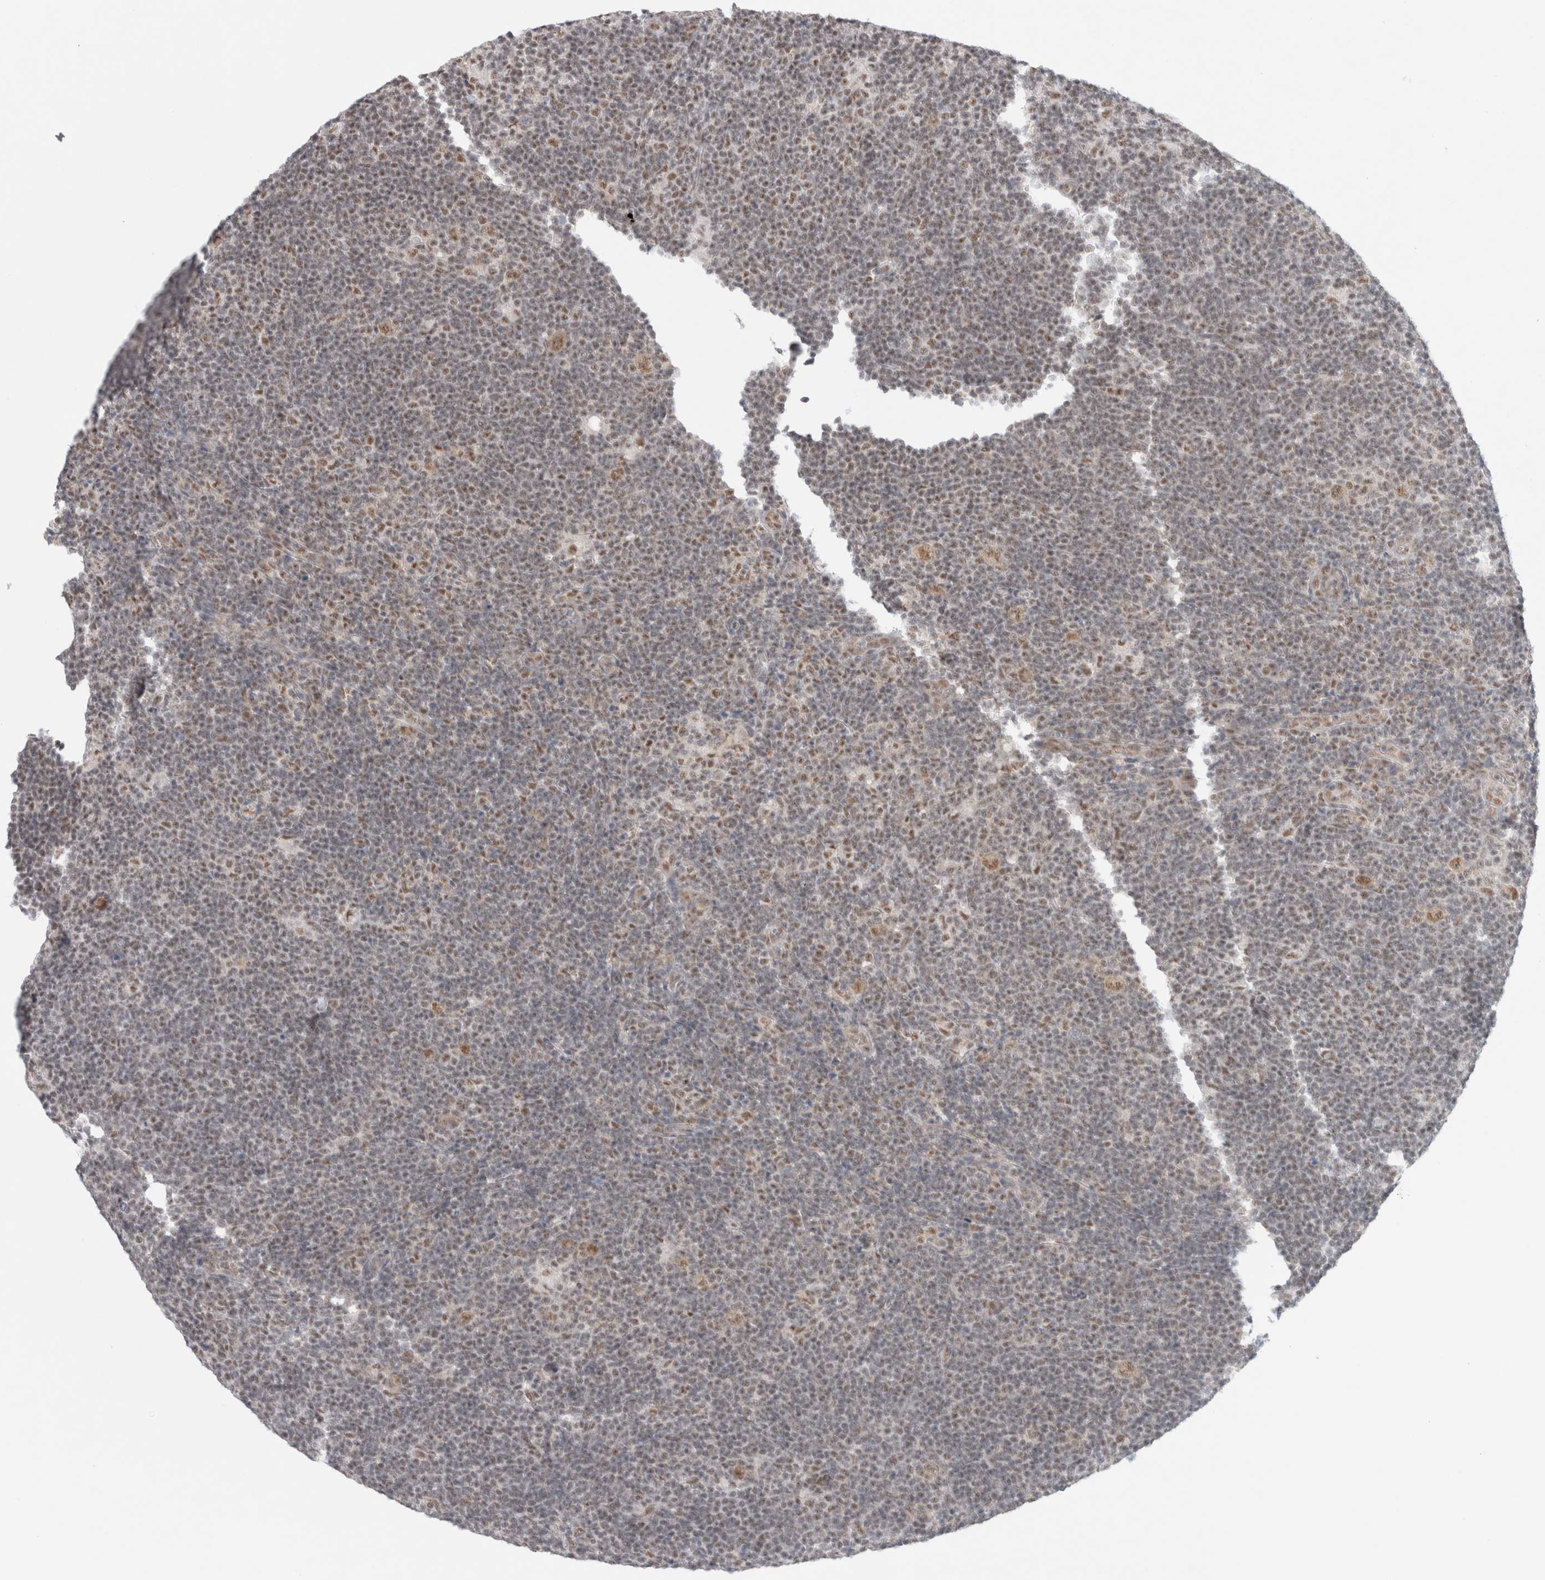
{"staining": {"intensity": "moderate", "quantity": ">75%", "location": "nuclear"}, "tissue": "lymphoma", "cell_type": "Tumor cells", "image_type": "cancer", "snomed": [{"axis": "morphology", "description": "Hodgkin's disease, NOS"}, {"axis": "topography", "description": "Lymph node"}], "caption": "Tumor cells reveal medium levels of moderate nuclear staining in about >75% of cells in Hodgkin's disease. The protein is shown in brown color, while the nuclei are stained blue.", "gene": "TRMT12", "patient": {"sex": "female", "age": 57}}